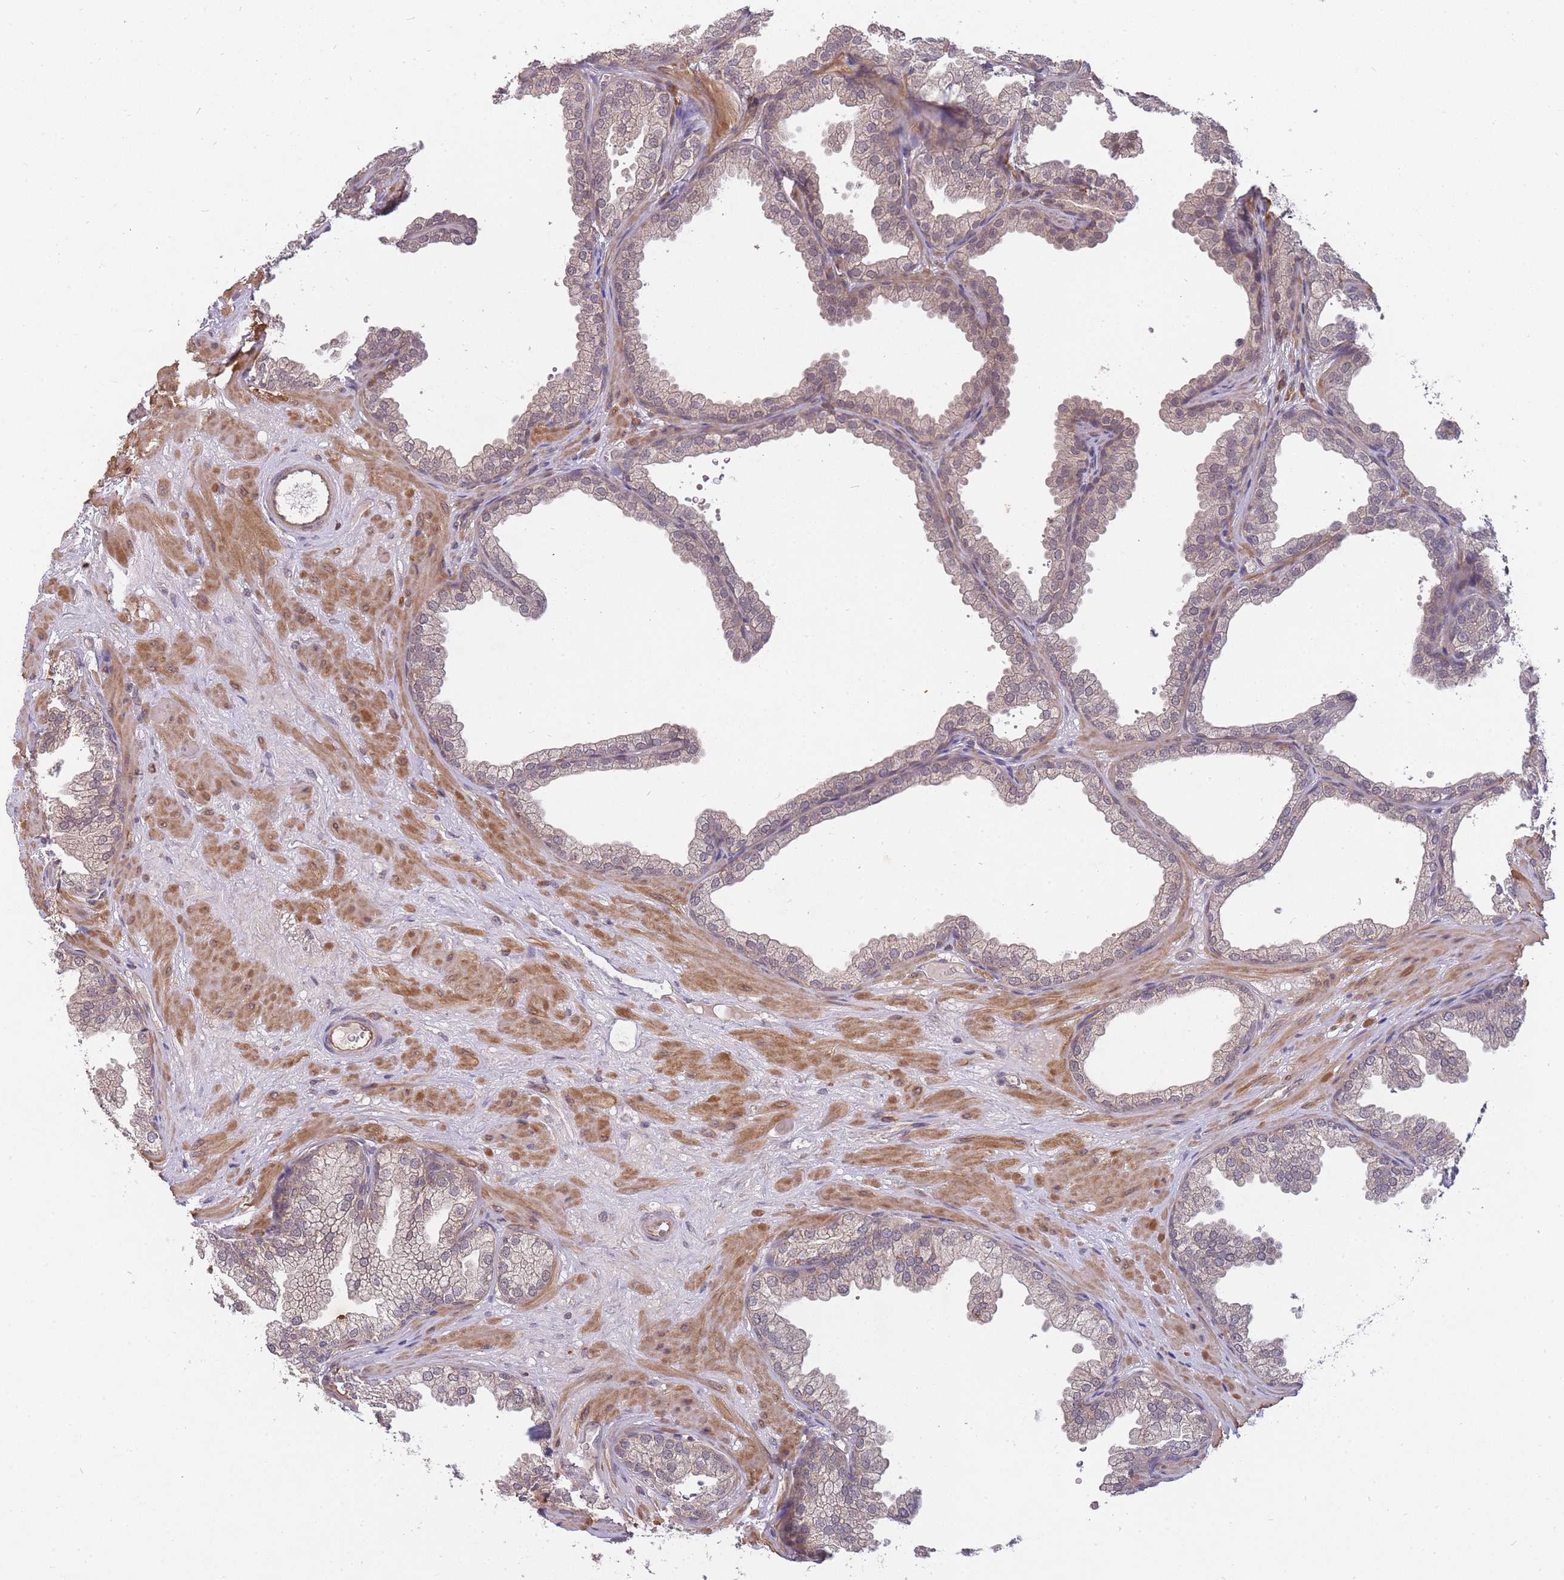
{"staining": {"intensity": "moderate", "quantity": "<25%", "location": "nuclear"}, "tissue": "prostate", "cell_type": "Glandular cells", "image_type": "normal", "snomed": [{"axis": "morphology", "description": "Normal tissue, NOS"}, {"axis": "topography", "description": "Prostate"}], "caption": "An image of prostate stained for a protein demonstrates moderate nuclear brown staining in glandular cells. Using DAB (brown) and hematoxylin (blue) stains, captured at high magnification using brightfield microscopy.", "gene": "SMC6", "patient": {"sex": "male", "age": 37}}